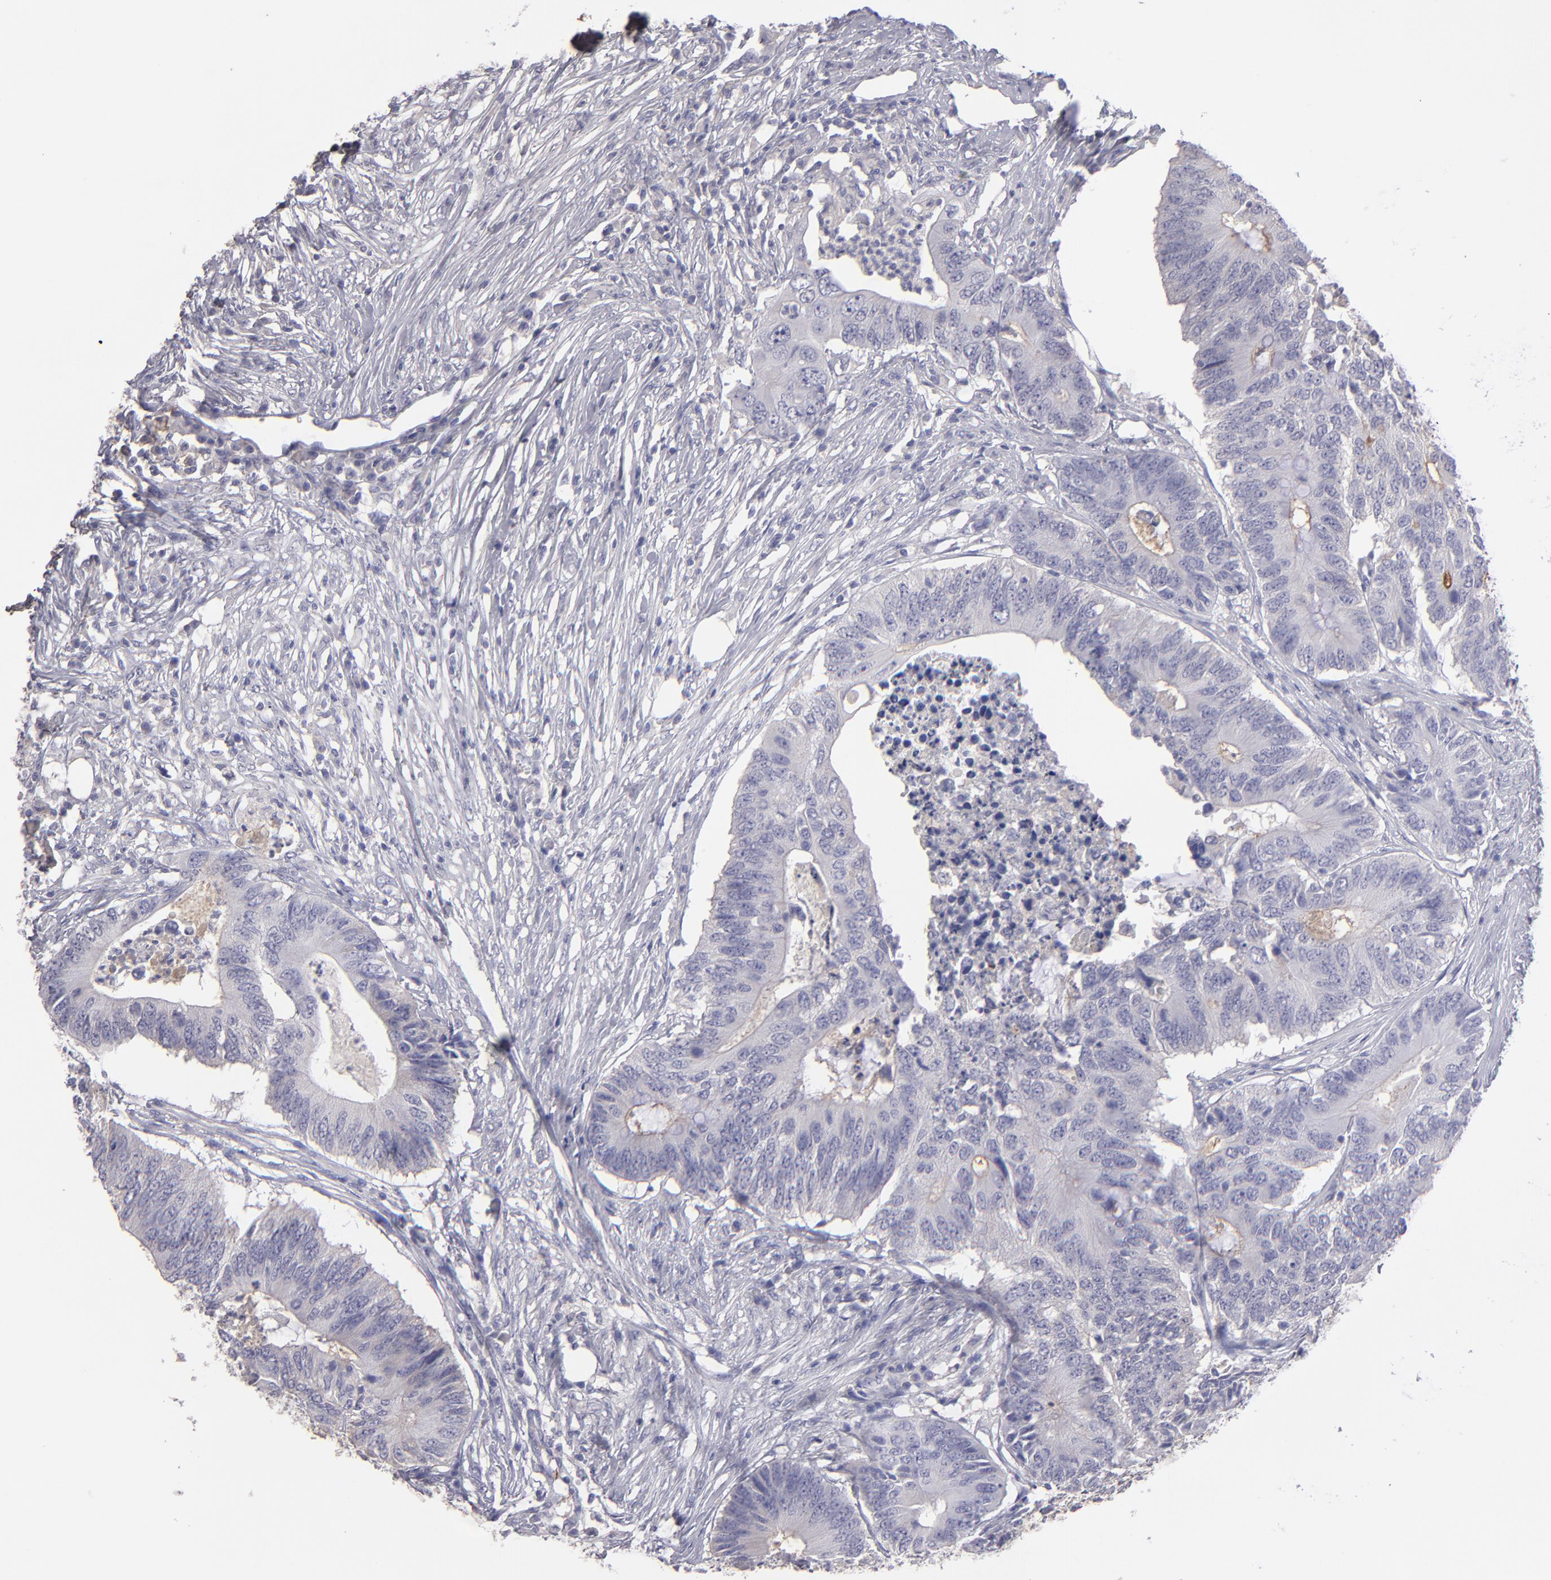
{"staining": {"intensity": "negative", "quantity": "none", "location": "none"}, "tissue": "colorectal cancer", "cell_type": "Tumor cells", "image_type": "cancer", "snomed": [{"axis": "morphology", "description": "Adenocarcinoma, NOS"}, {"axis": "topography", "description": "Colon"}], "caption": "IHC of colorectal cancer reveals no staining in tumor cells.", "gene": "ABCC4", "patient": {"sex": "male", "age": 71}}